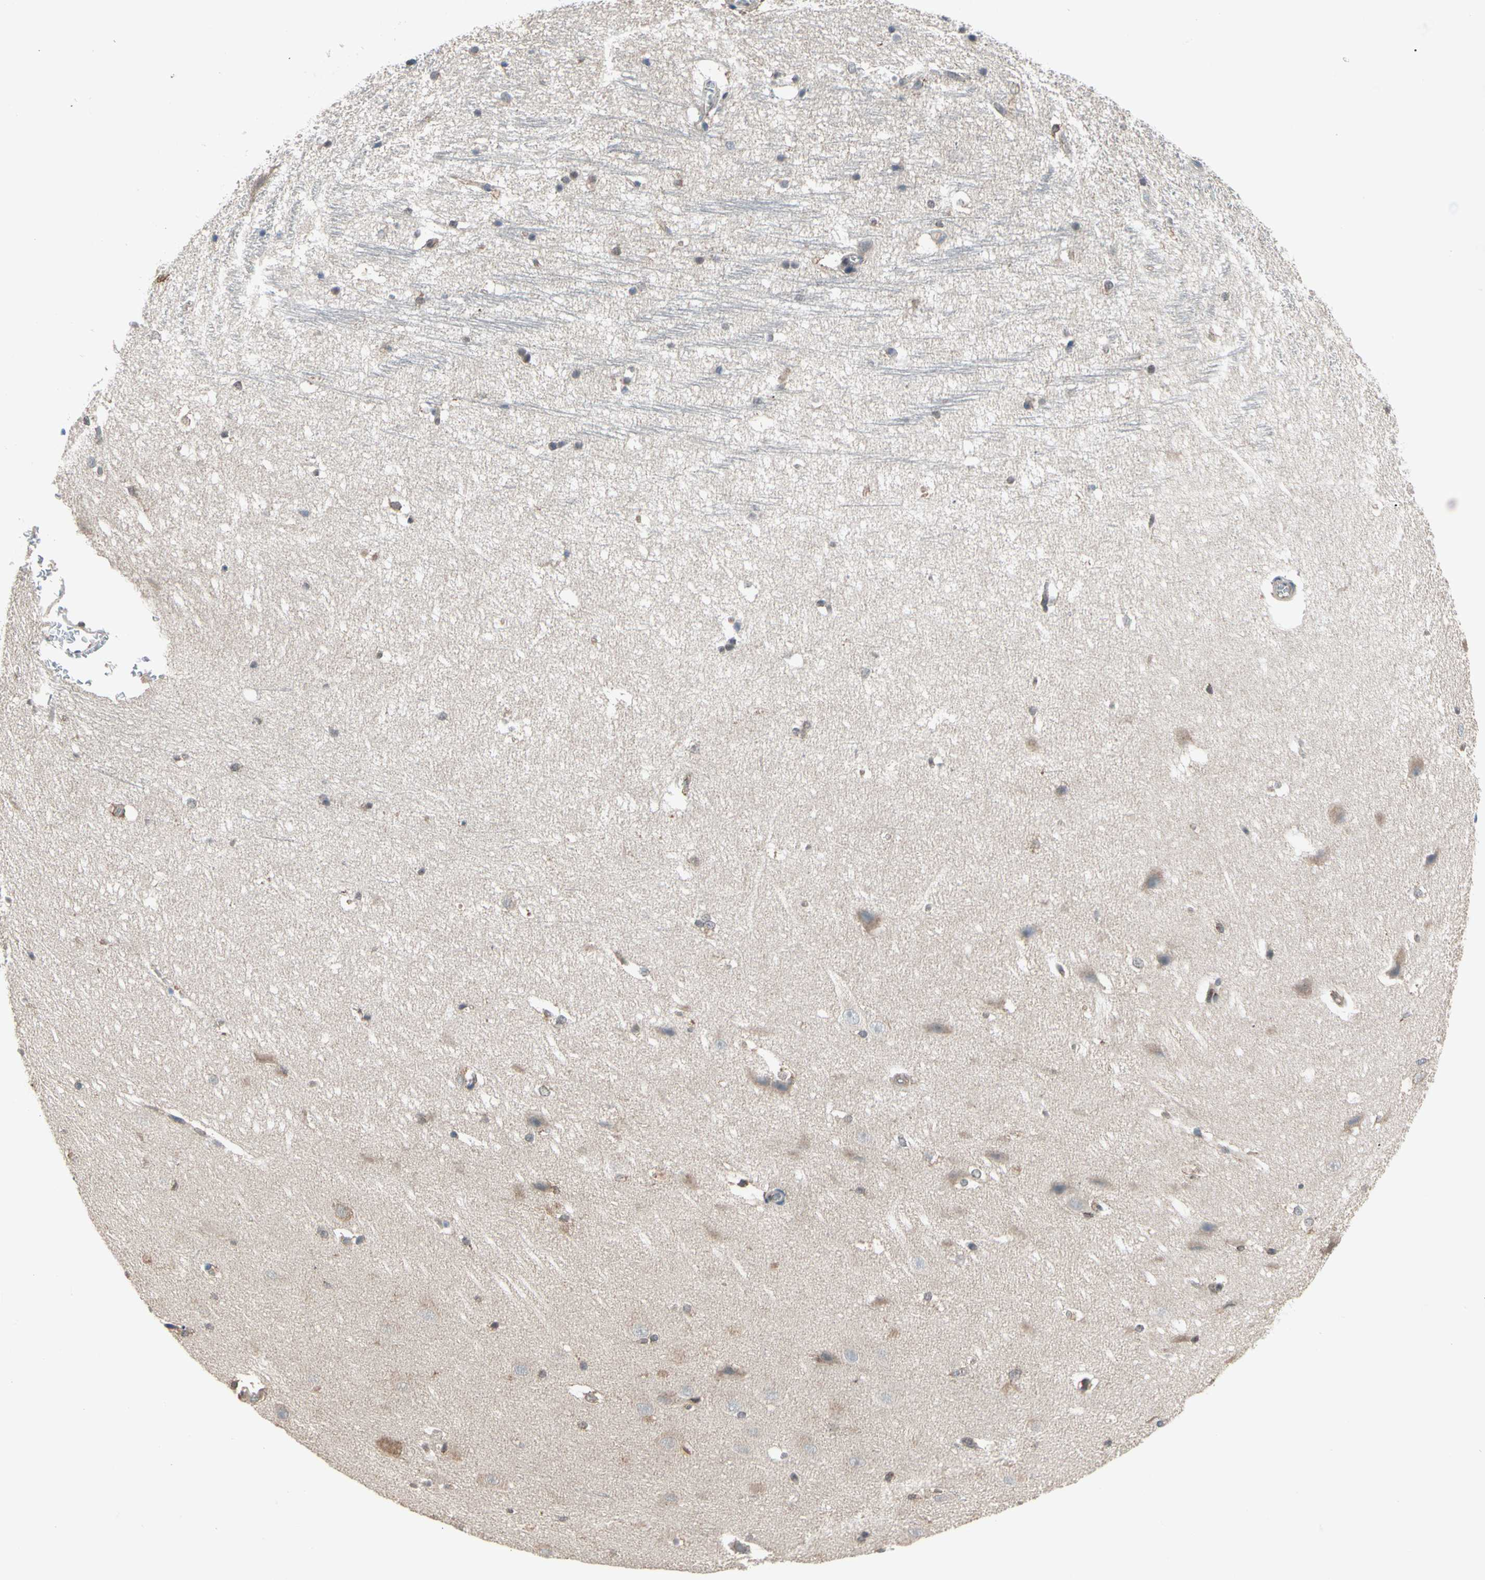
{"staining": {"intensity": "weak", "quantity": "<25%", "location": "cytoplasmic/membranous"}, "tissue": "hippocampus", "cell_type": "Glial cells", "image_type": "normal", "snomed": [{"axis": "morphology", "description": "Normal tissue, NOS"}, {"axis": "topography", "description": "Hippocampus"}], "caption": "A high-resolution micrograph shows immunohistochemistry staining of normal hippocampus, which demonstrates no significant positivity in glial cells.", "gene": "MTHFS", "patient": {"sex": "female", "age": 19}}